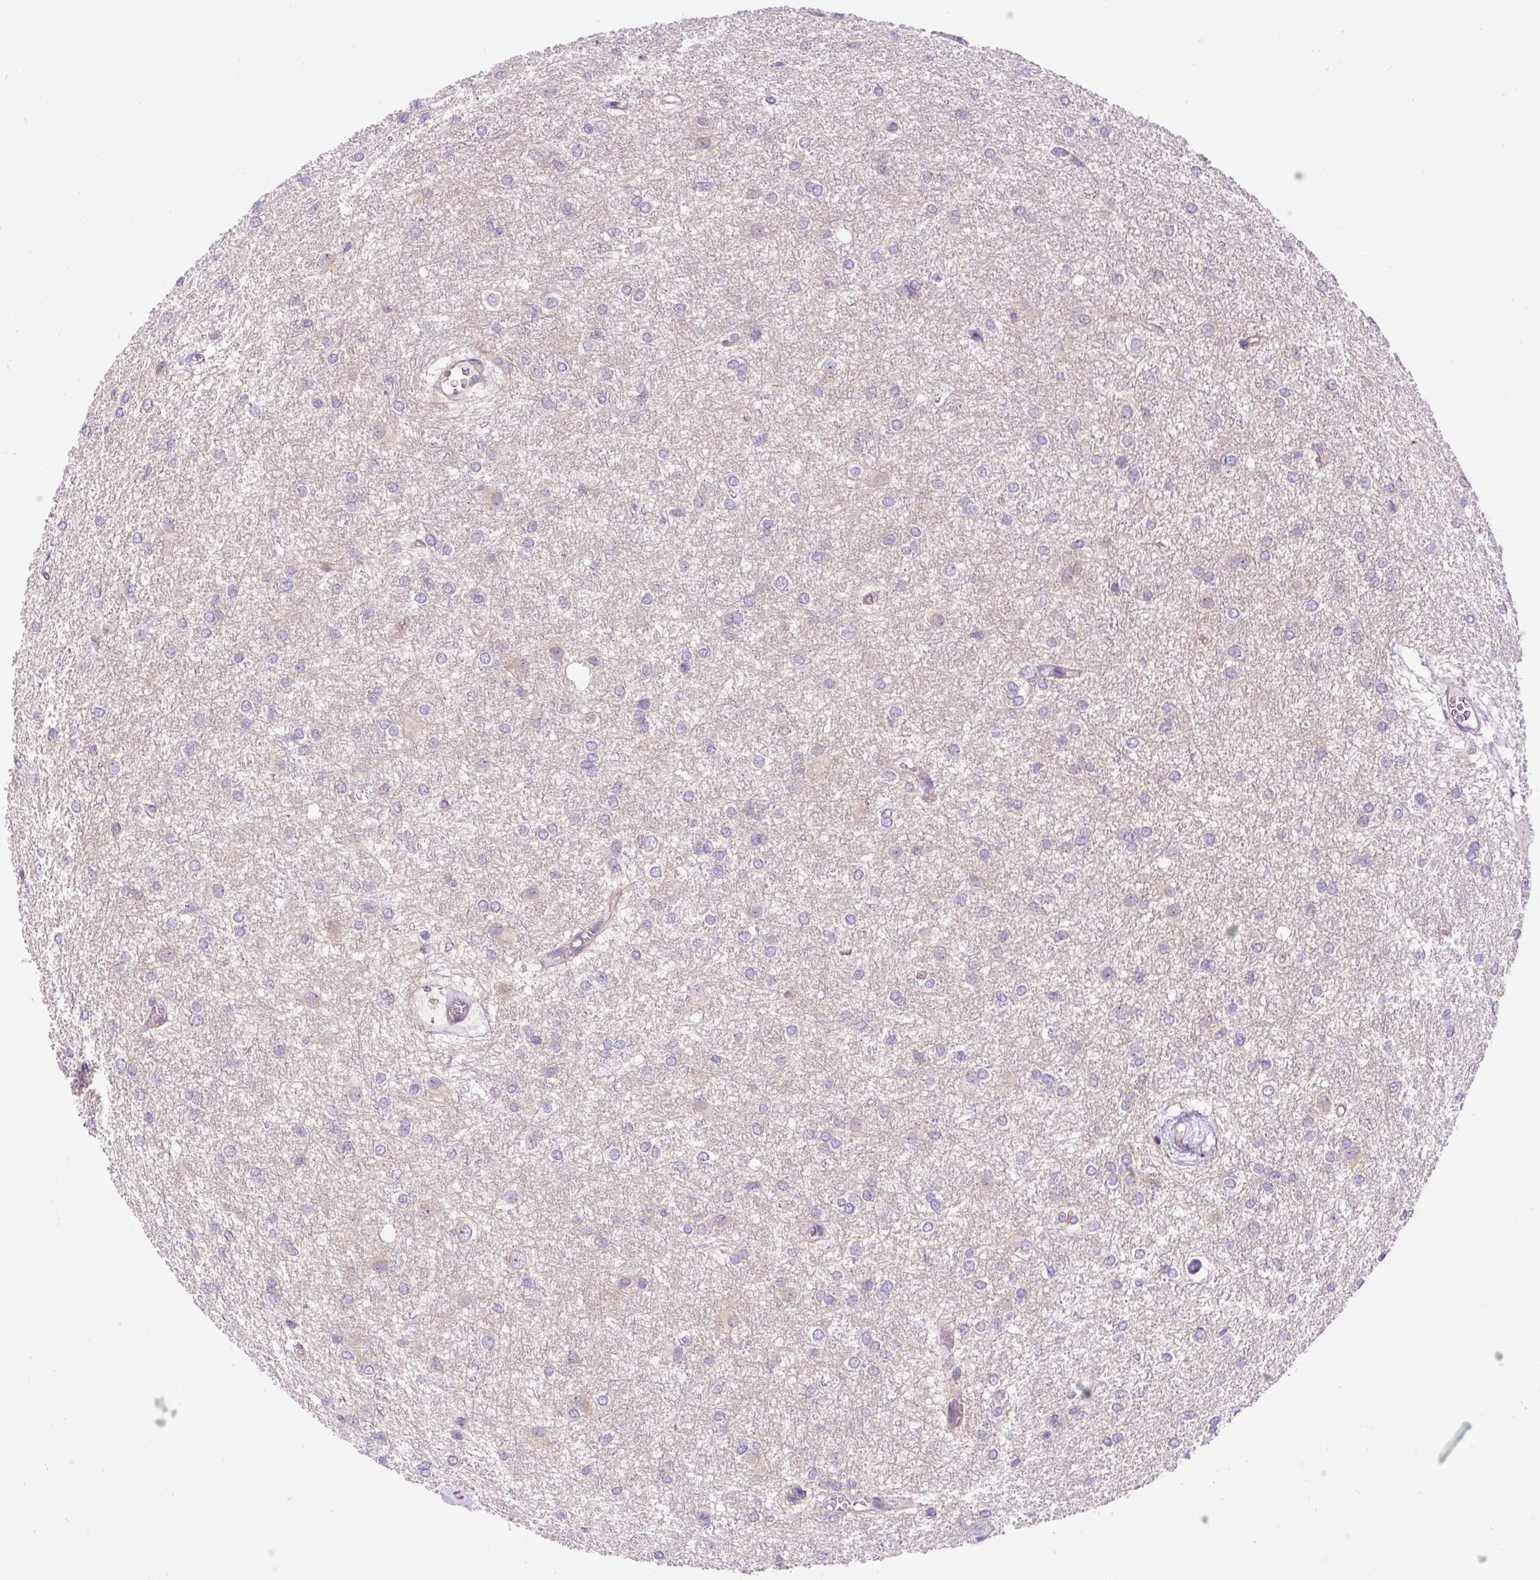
{"staining": {"intensity": "negative", "quantity": "none", "location": "none"}, "tissue": "glioma", "cell_type": "Tumor cells", "image_type": "cancer", "snomed": [{"axis": "morphology", "description": "Glioma, malignant, High grade"}, {"axis": "topography", "description": "Brain"}], "caption": "This is an IHC histopathology image of human malignant glioma (high-grade). There is no staining in tumor cells.", "gene": "CCDC28A", "patient": {"sex": "female", "age": 50}}